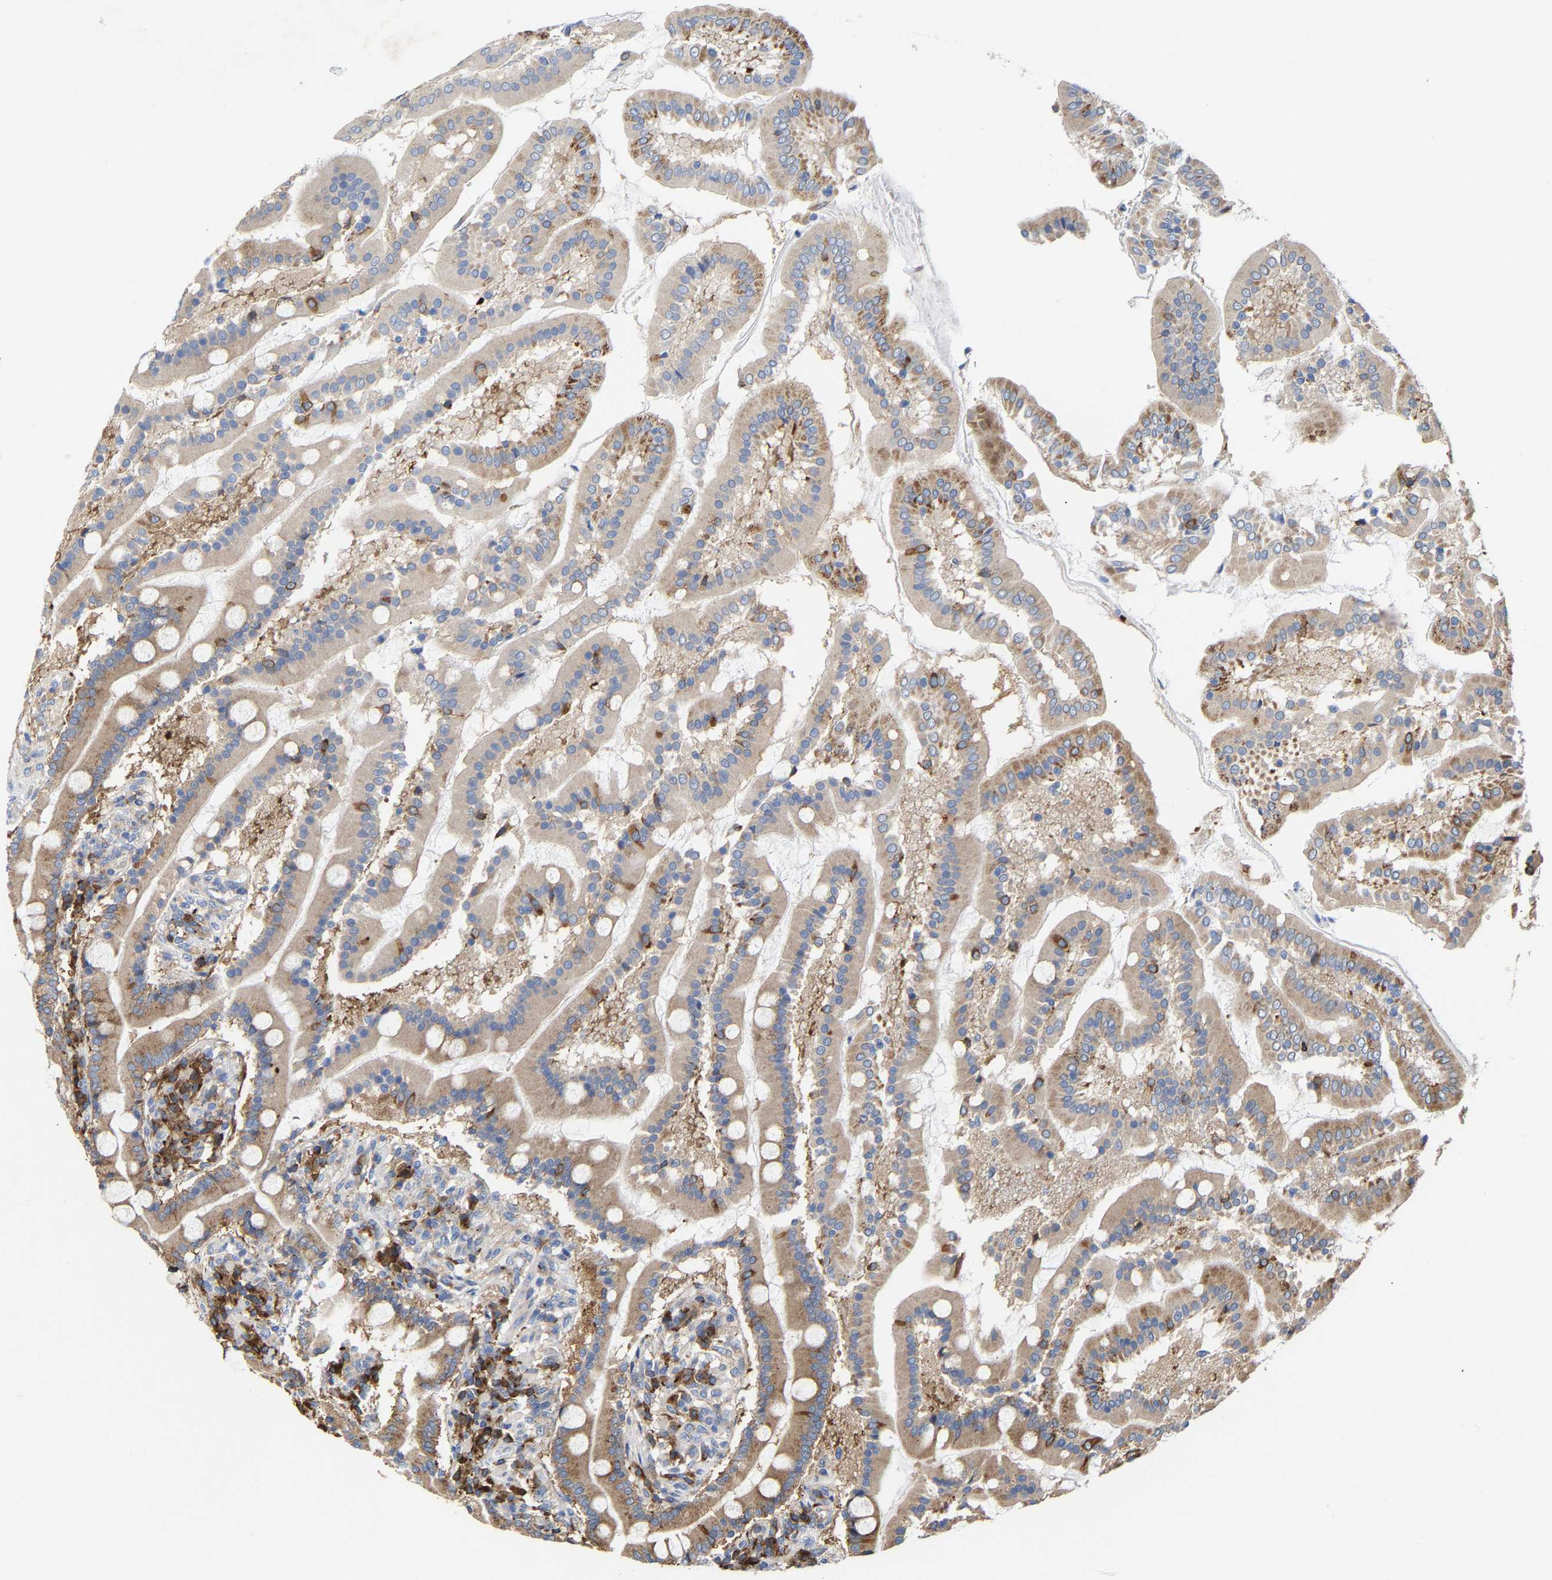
{"staining": {"intensity": "strong", "quantity": "25%-75%", "location": "cytoplasmic/membranous"}, "tissue": "duodenum", "cell_type": "Glandular cells", "image_type": "normal", "snomed": [{"axis": "morphology", "description": "Normal tissue, NOS"}, {"axis": "topography", "description": "Duodenum"}], "caption": "Human duodenum stained with a brown dye shows strong cytoplasmic/membranous positive positivity in about 25%-75% of glandular cells.", "gene": "PPP1R15A", "patient": {"sex": "male", "age": 50}}